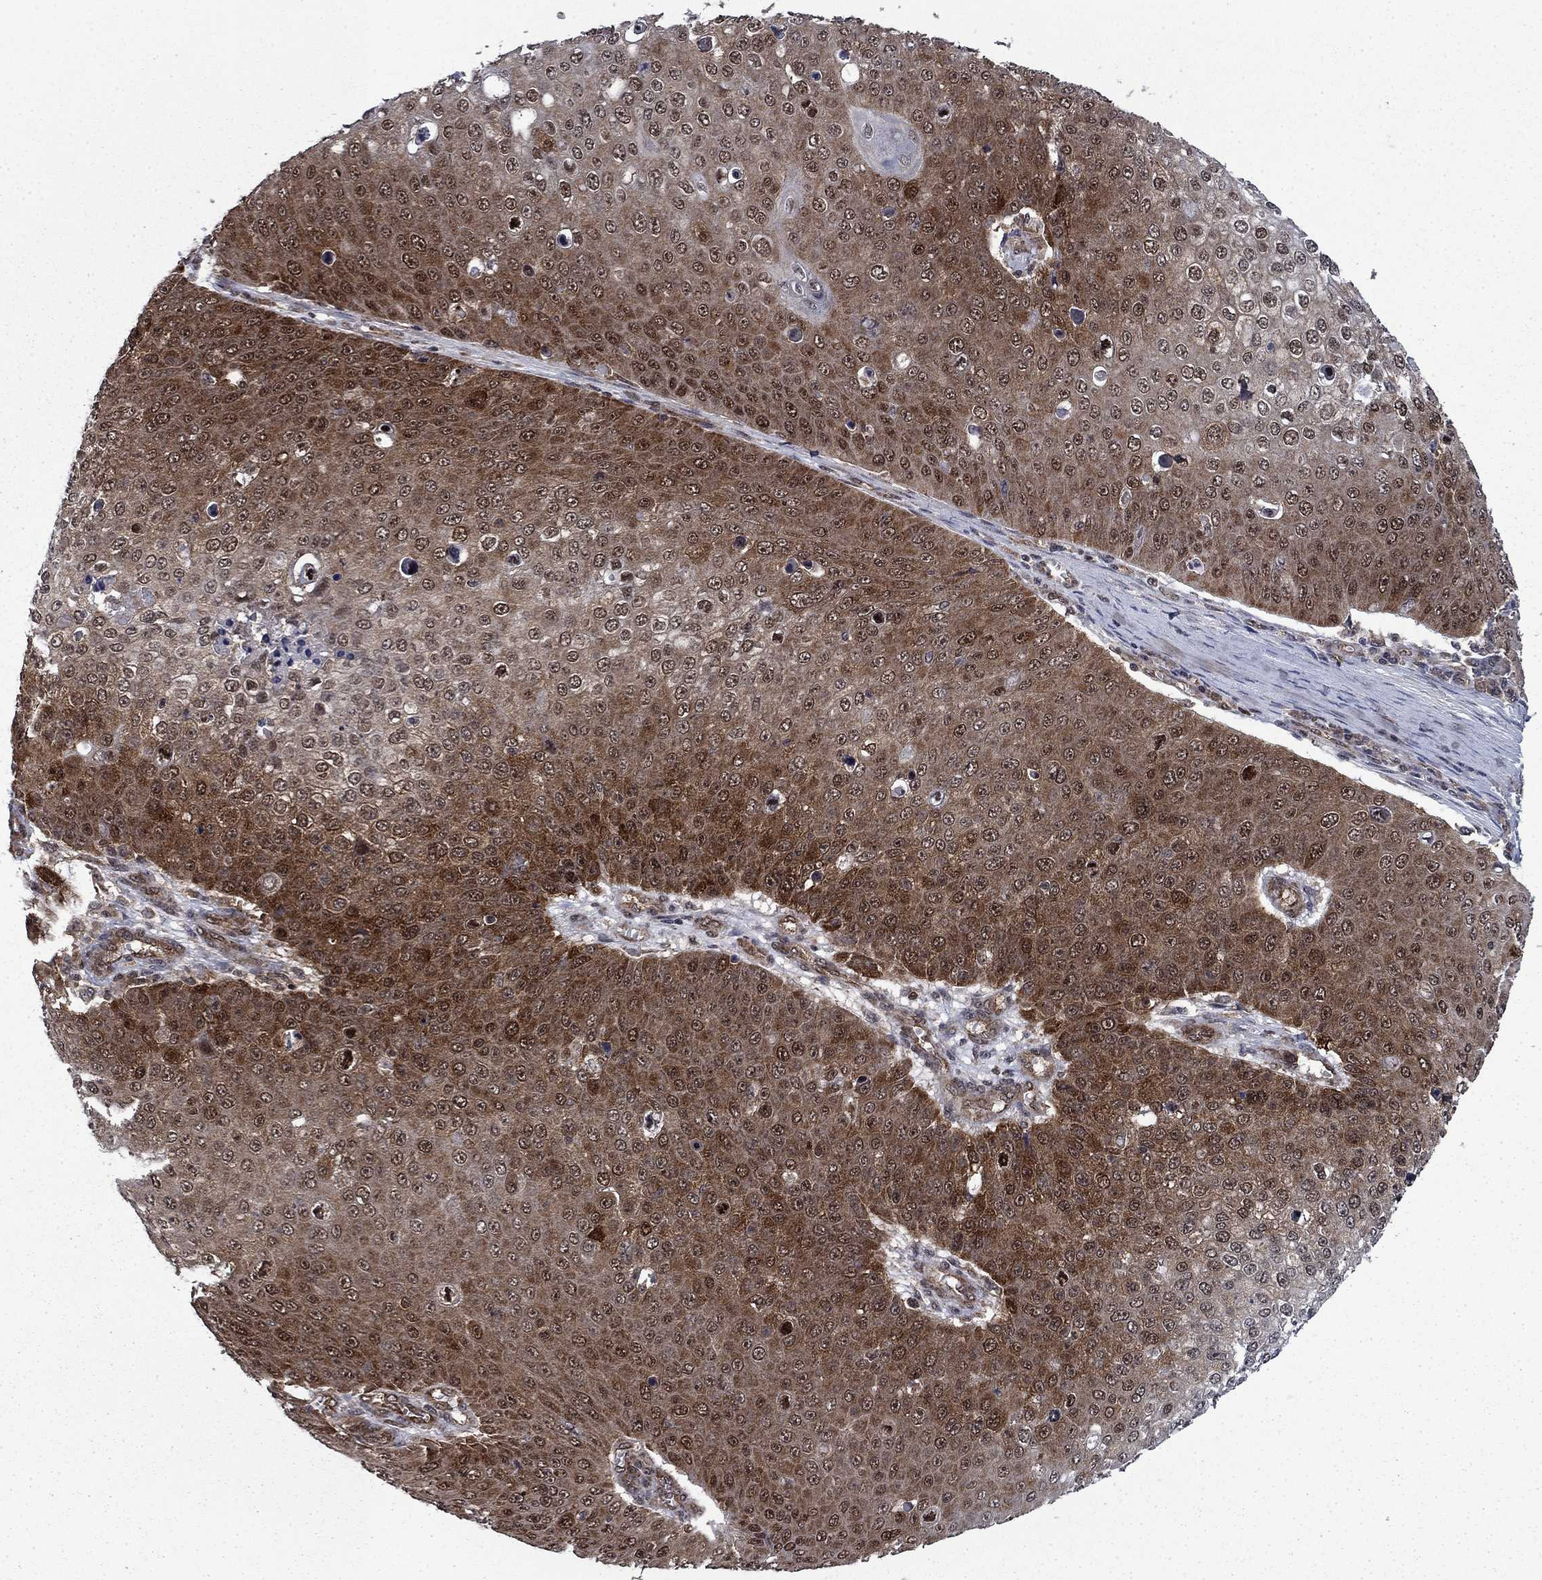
{"staining": {"intensity": "moderate", "quantity": "25%-75%", "location": "cytoplasmic/membranous,nuclear"}, "tissue": "skin cancer", "cell_type": "Tumor cells", "image_type": "cancer", "snomed": [{"axis": "morphology", "description": "Squamous cell carcinoma, NOS"}, {"axis": "topography", "description": "Skin"}], "caption": "Immunohistochemical staining of skin squamous cell carcinoma shows medium levels of moderate cytoplasmic/membranous and nuclear protein staining in about 25%-75% of tumor cells. (Brightfield microscopy of DAB IHC at high magnification).", "gene": "DNAJA1", "patient": {"sex": "male", "age": 71}}